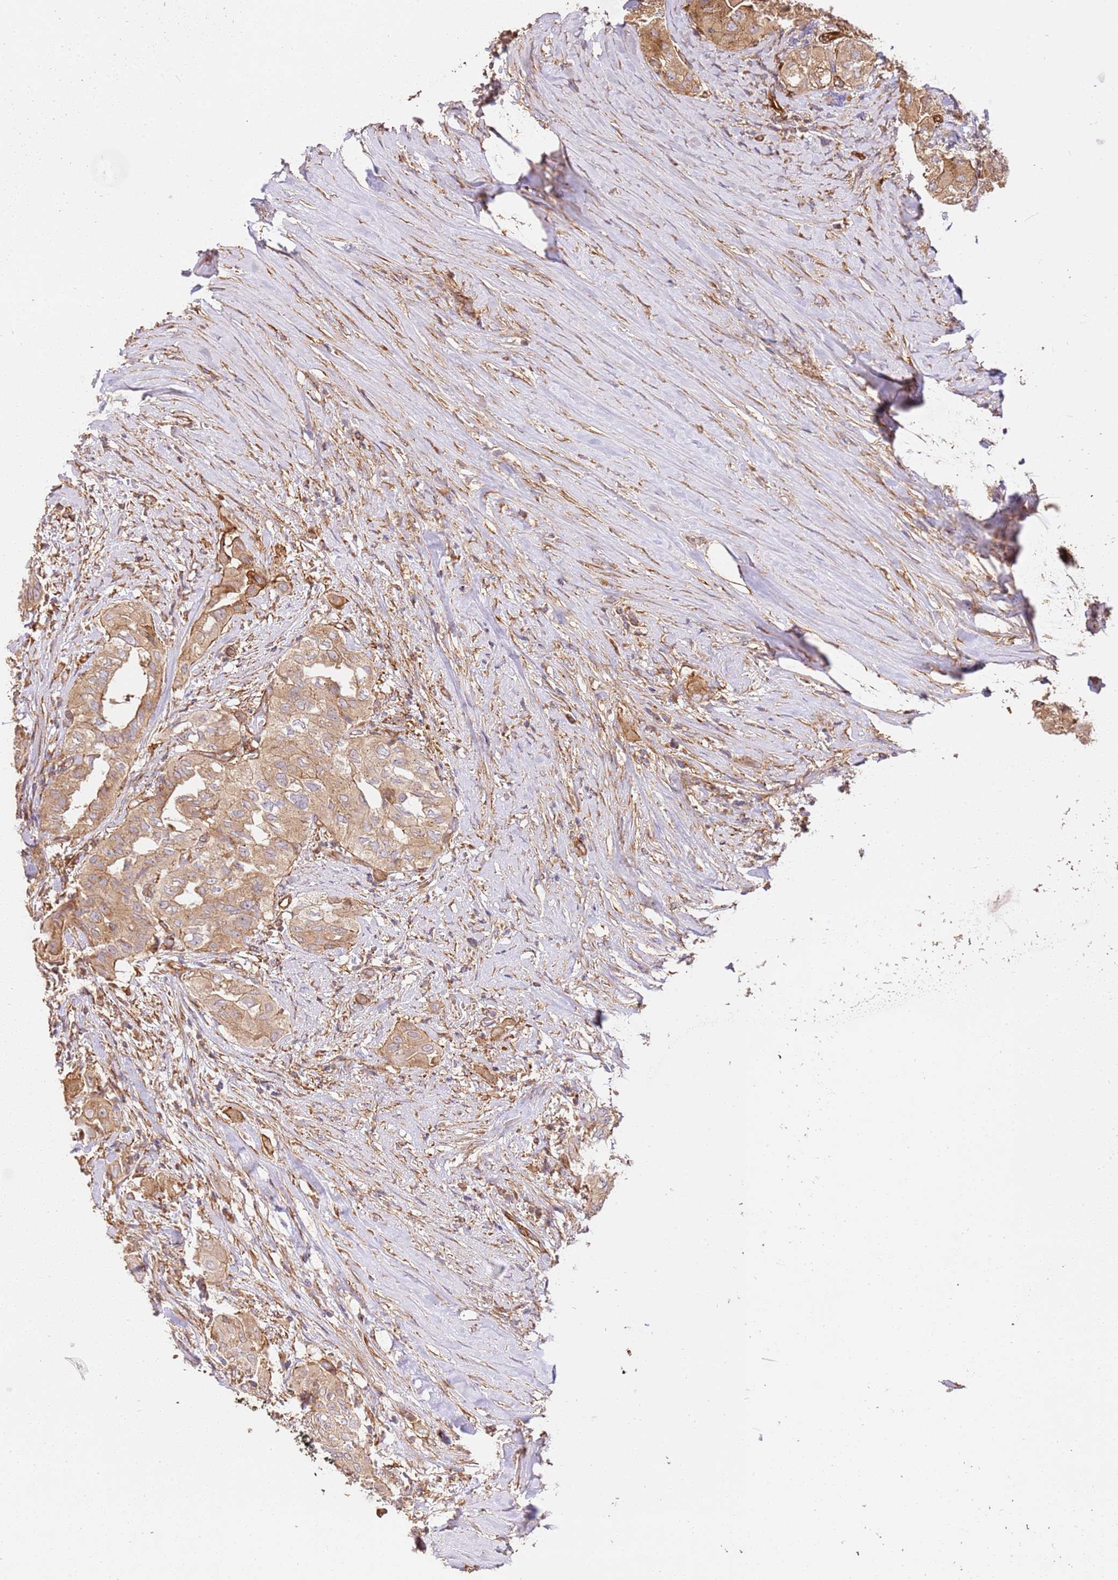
{"staining": {"intensity": "moderate", "quantity": ">75%", "location": "cytoplasmic/membranous"}, "tissue": "thyroid cancer", "cell_type": "Tumor cells", "image_type": "cancer", "snomed": [{"axis": "morphology", "description": "Papillary adenocarcinoma, NOS"}, {"axis": "topography", "description": "Thyroid gland"}], "caption": "Tumor cells demonstrate medium levels of moderate cytoplasmic/membranous staining in about >75% of cells in thyroid papillary adenocarcinoma. (Brightfield microscopy of DAB IHC at high magnification).", "gene": "ZBTB39", "patient": {"sex": "female", "age": 59}}